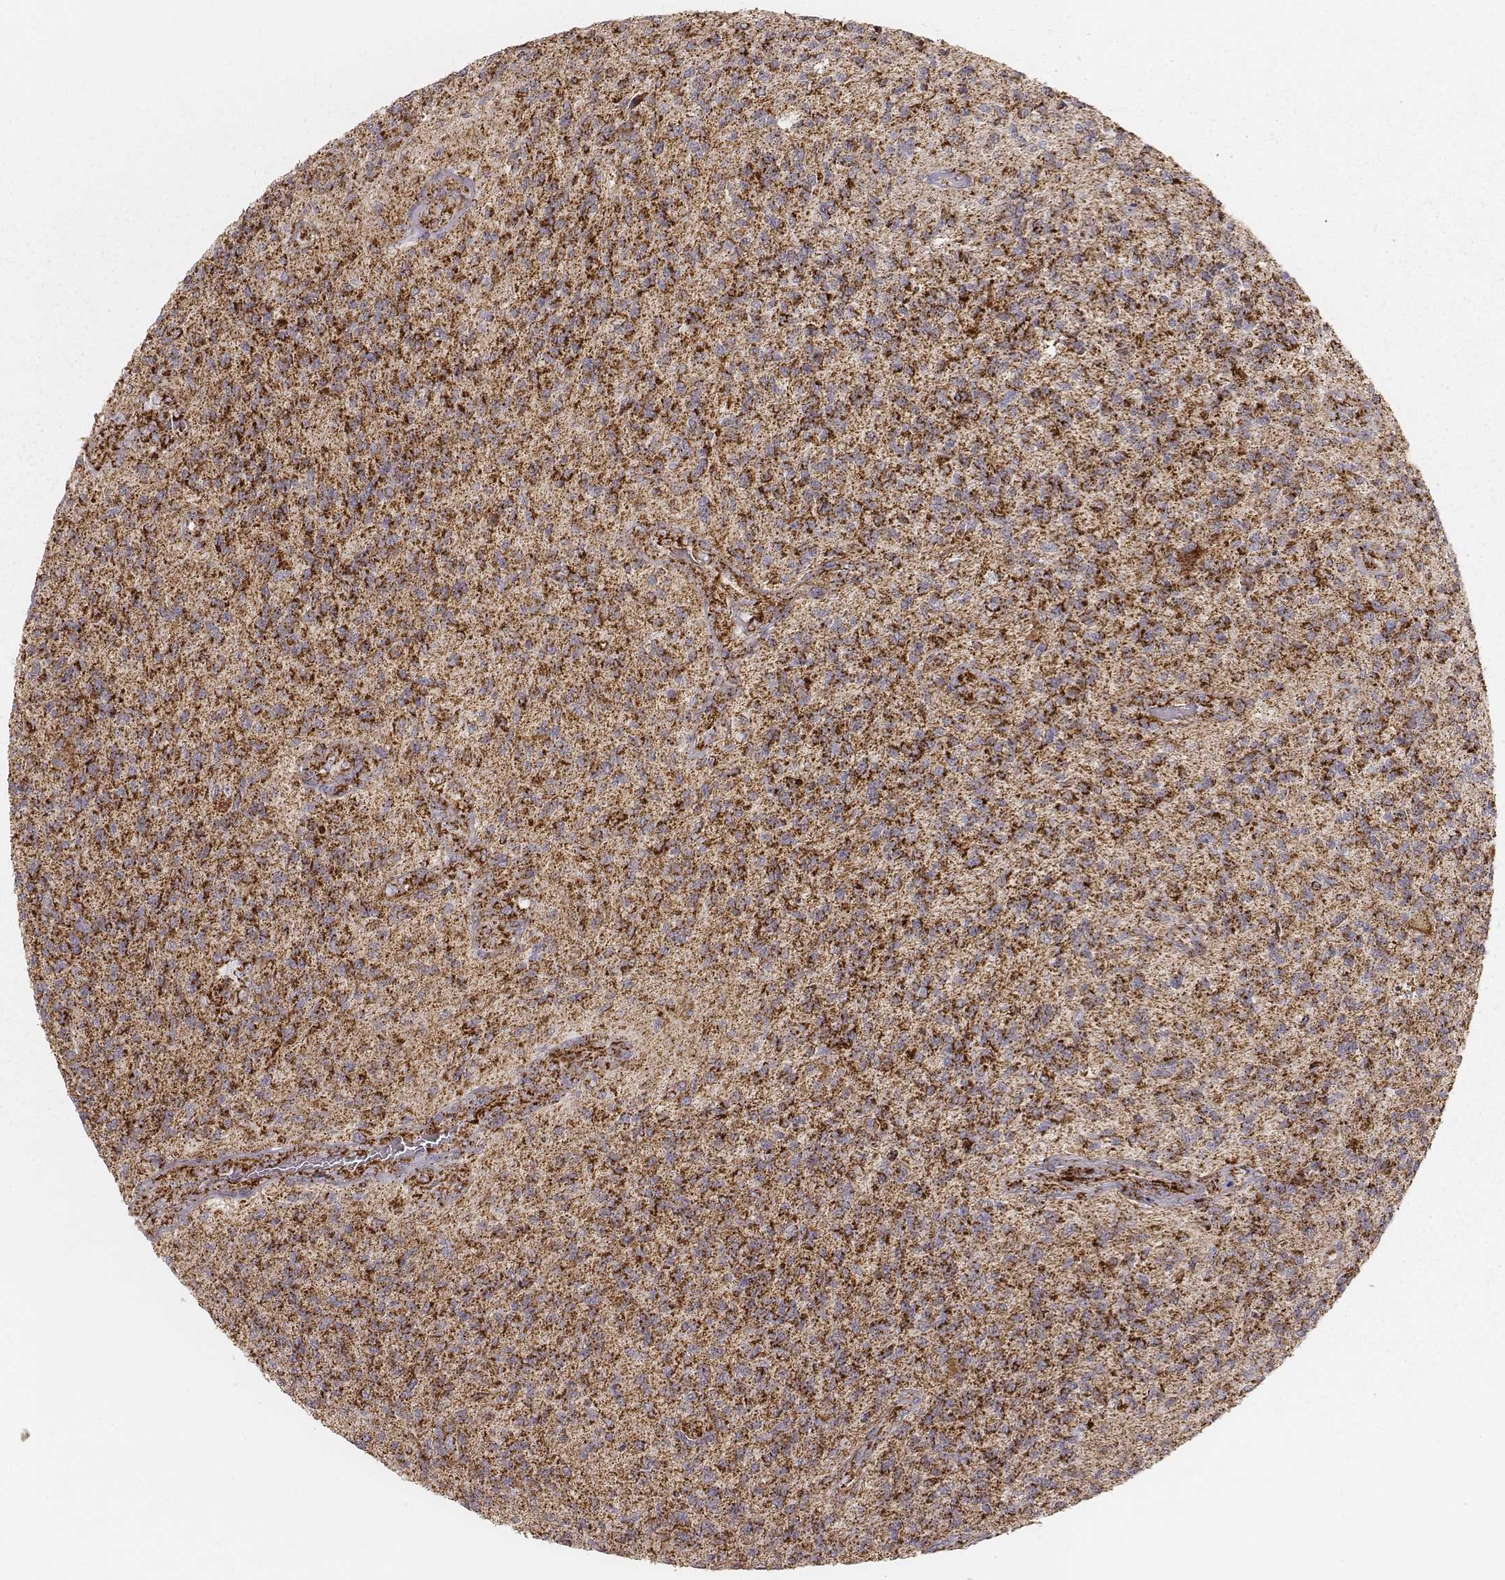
{"staining": {"intensity": "strong", "quantity": ">75%", "location": "cytoplasmic/membranous"}, "tissue": "glioma", "cell_type": "Tumor cells", "image_type": "cancer", "snomed": [{"axis": "morphology", "description": "Glioma, malignant, High grade"}, {"axis": "topography", "description": "Brain"}], "caption": "Malignant high-grade glioma stained with a protein marker shows strong staining in tumor cells.", "gene": "CS", "patient": {"sex": "male", "age": 56}}